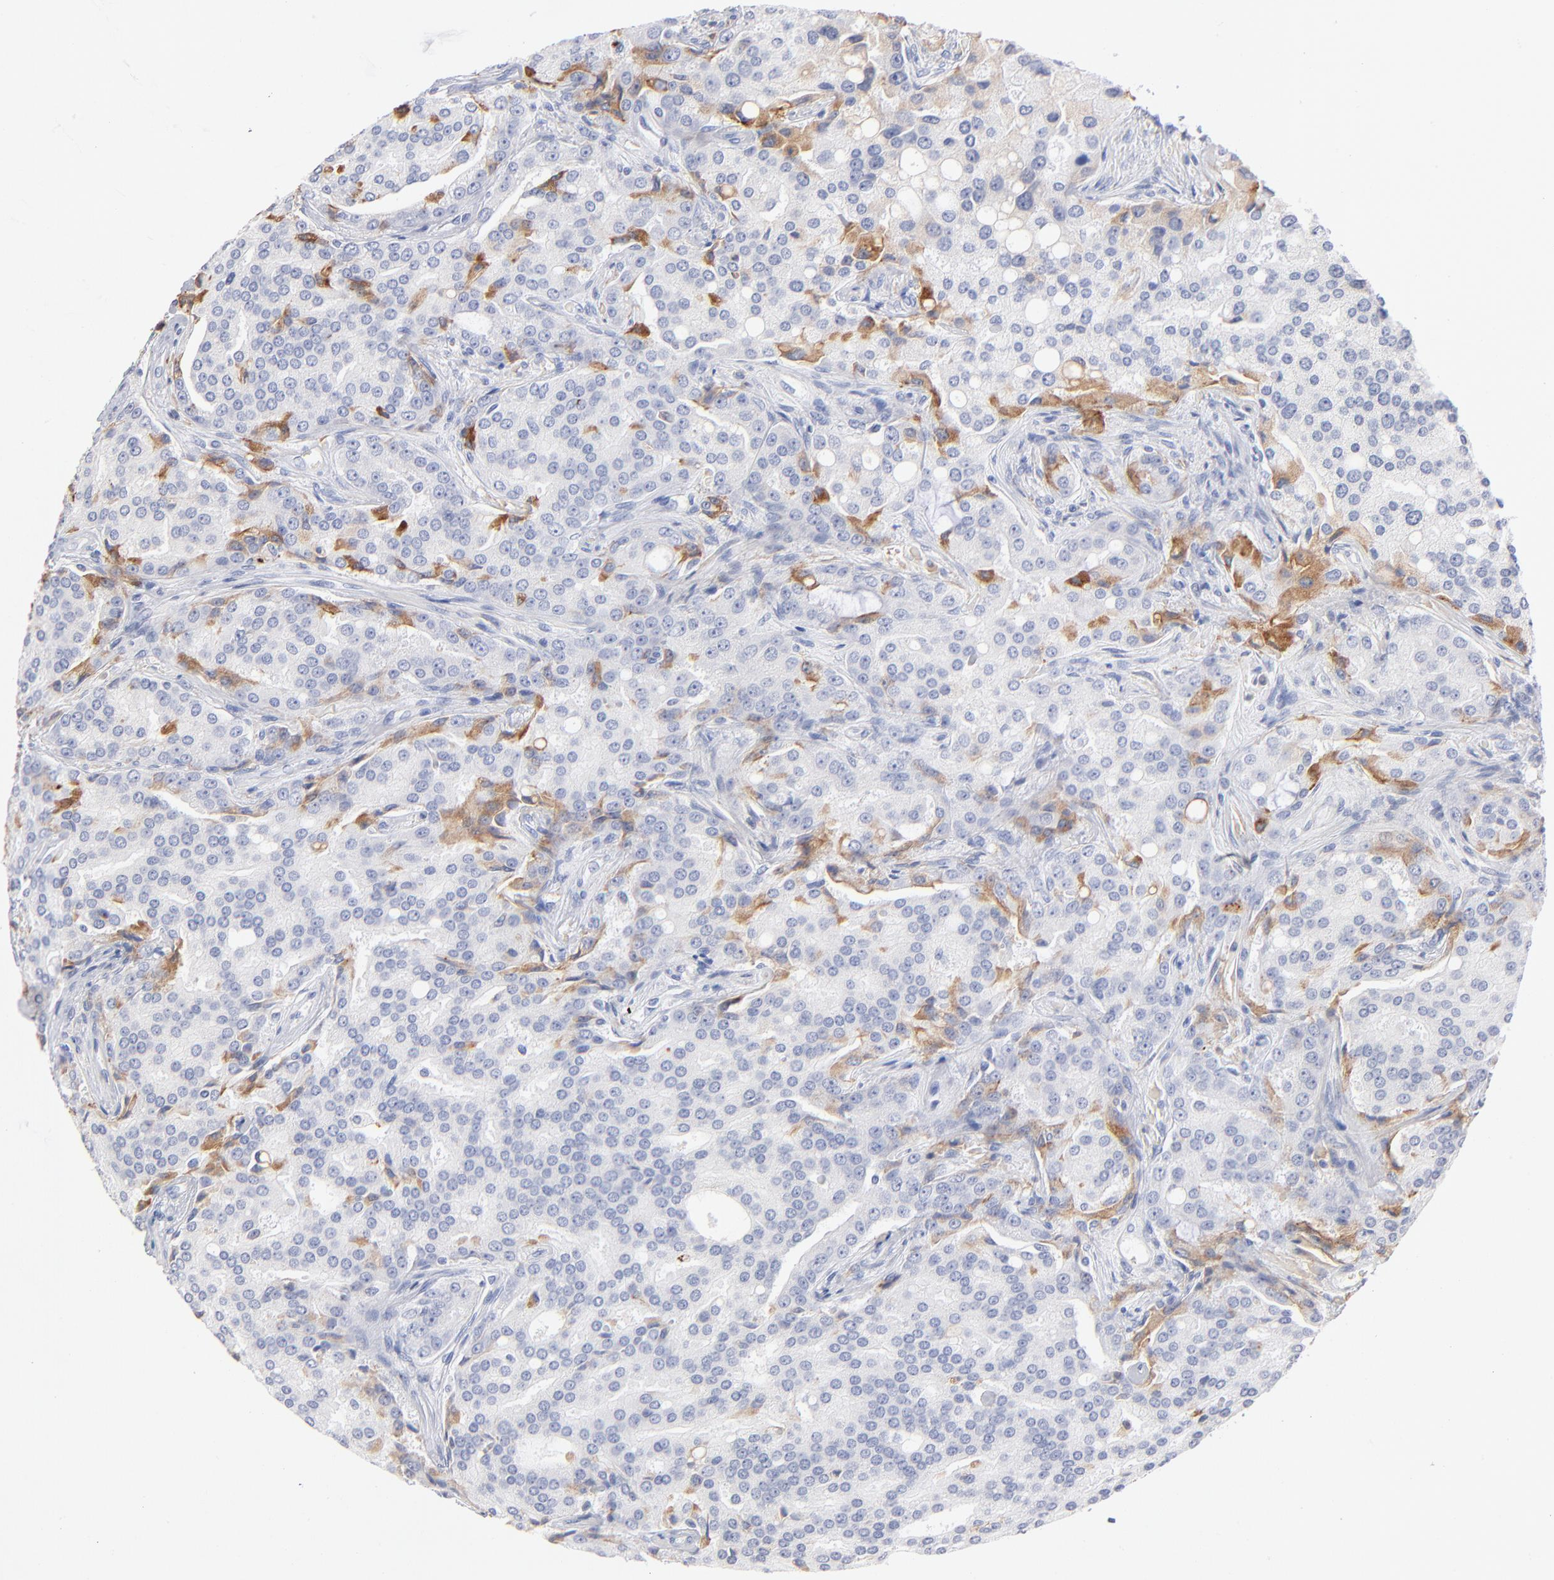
{"staining": {"intensity": "negative", "quantity": "none", "location": "none"}, "tissue": "prostate cancer", "cell_type": "Tumor cells", "image_type": "cancer", "snomed": [{"axis": "morphology", "description": "Adenocarcinoma, High grade"}, {"axis": "topography", "description": "Prostate"}], "caption": "High-grade adenocarcinoma (prostate) was stained to show a protein in brown. There is no significant staining in tumor cells. Nuclei are stained in blue.", "gene": "APOH", "patient": {"sex": "male", "age": 72}}